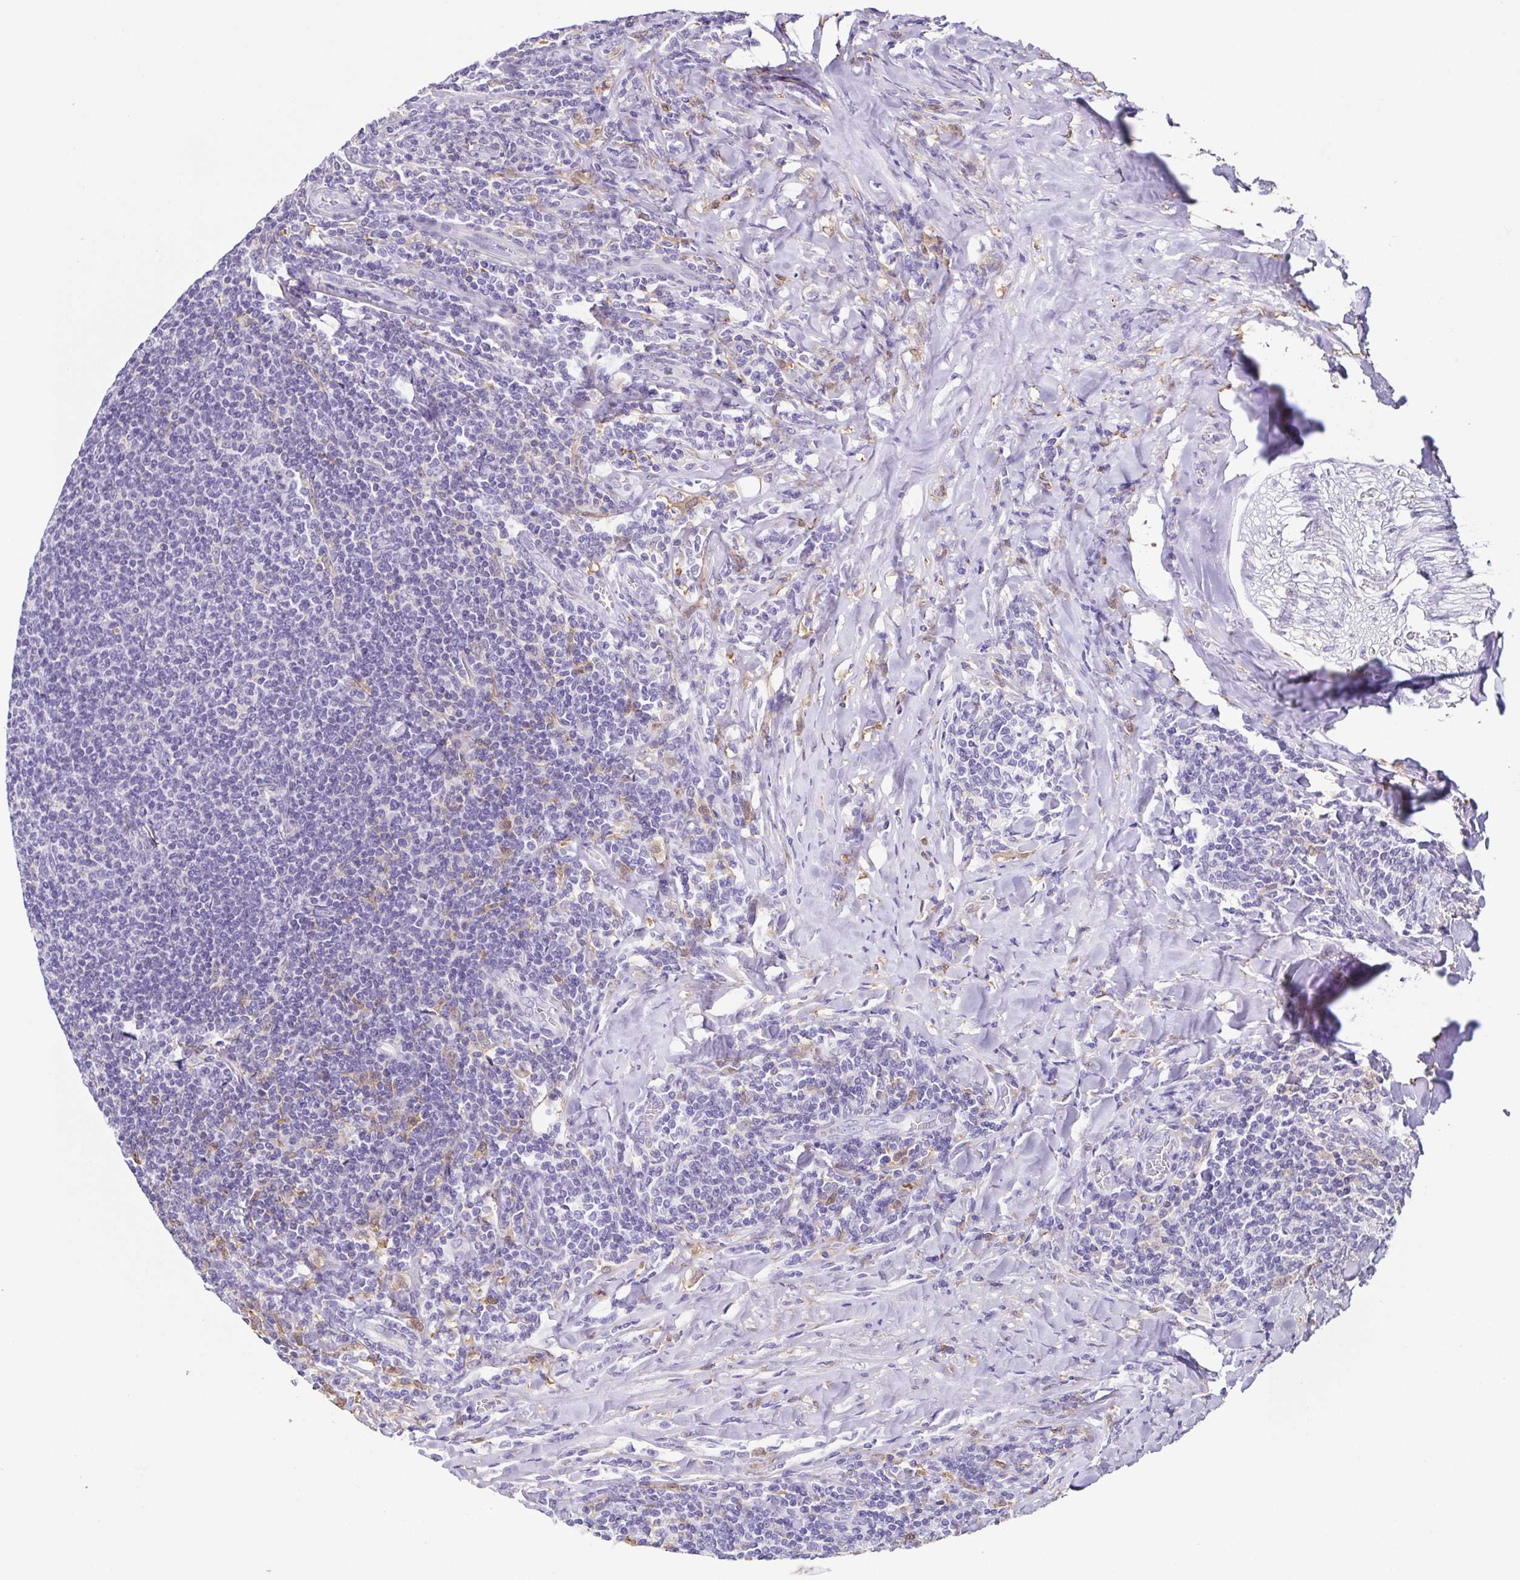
{"staining": {"intensity": "negative", "quantity": "none", "location": "none"}, "tissue": "lymphoma", "cell_type": "Tumor cells", "image_type": "cancer", "snomed": [{"axis": "morphology", "description": "Malignant lymphoma, non-Hodgkin's type, Low grade"}, {"axis": "topography", "description": "Lymph node"}], "caption": "Tumor cells show no significant protein staining in low-grade malignant lymphoma, non-Hodgkin's type.", "gene": "ANXA10", "patient": {"sex": "male", "age": 52}}